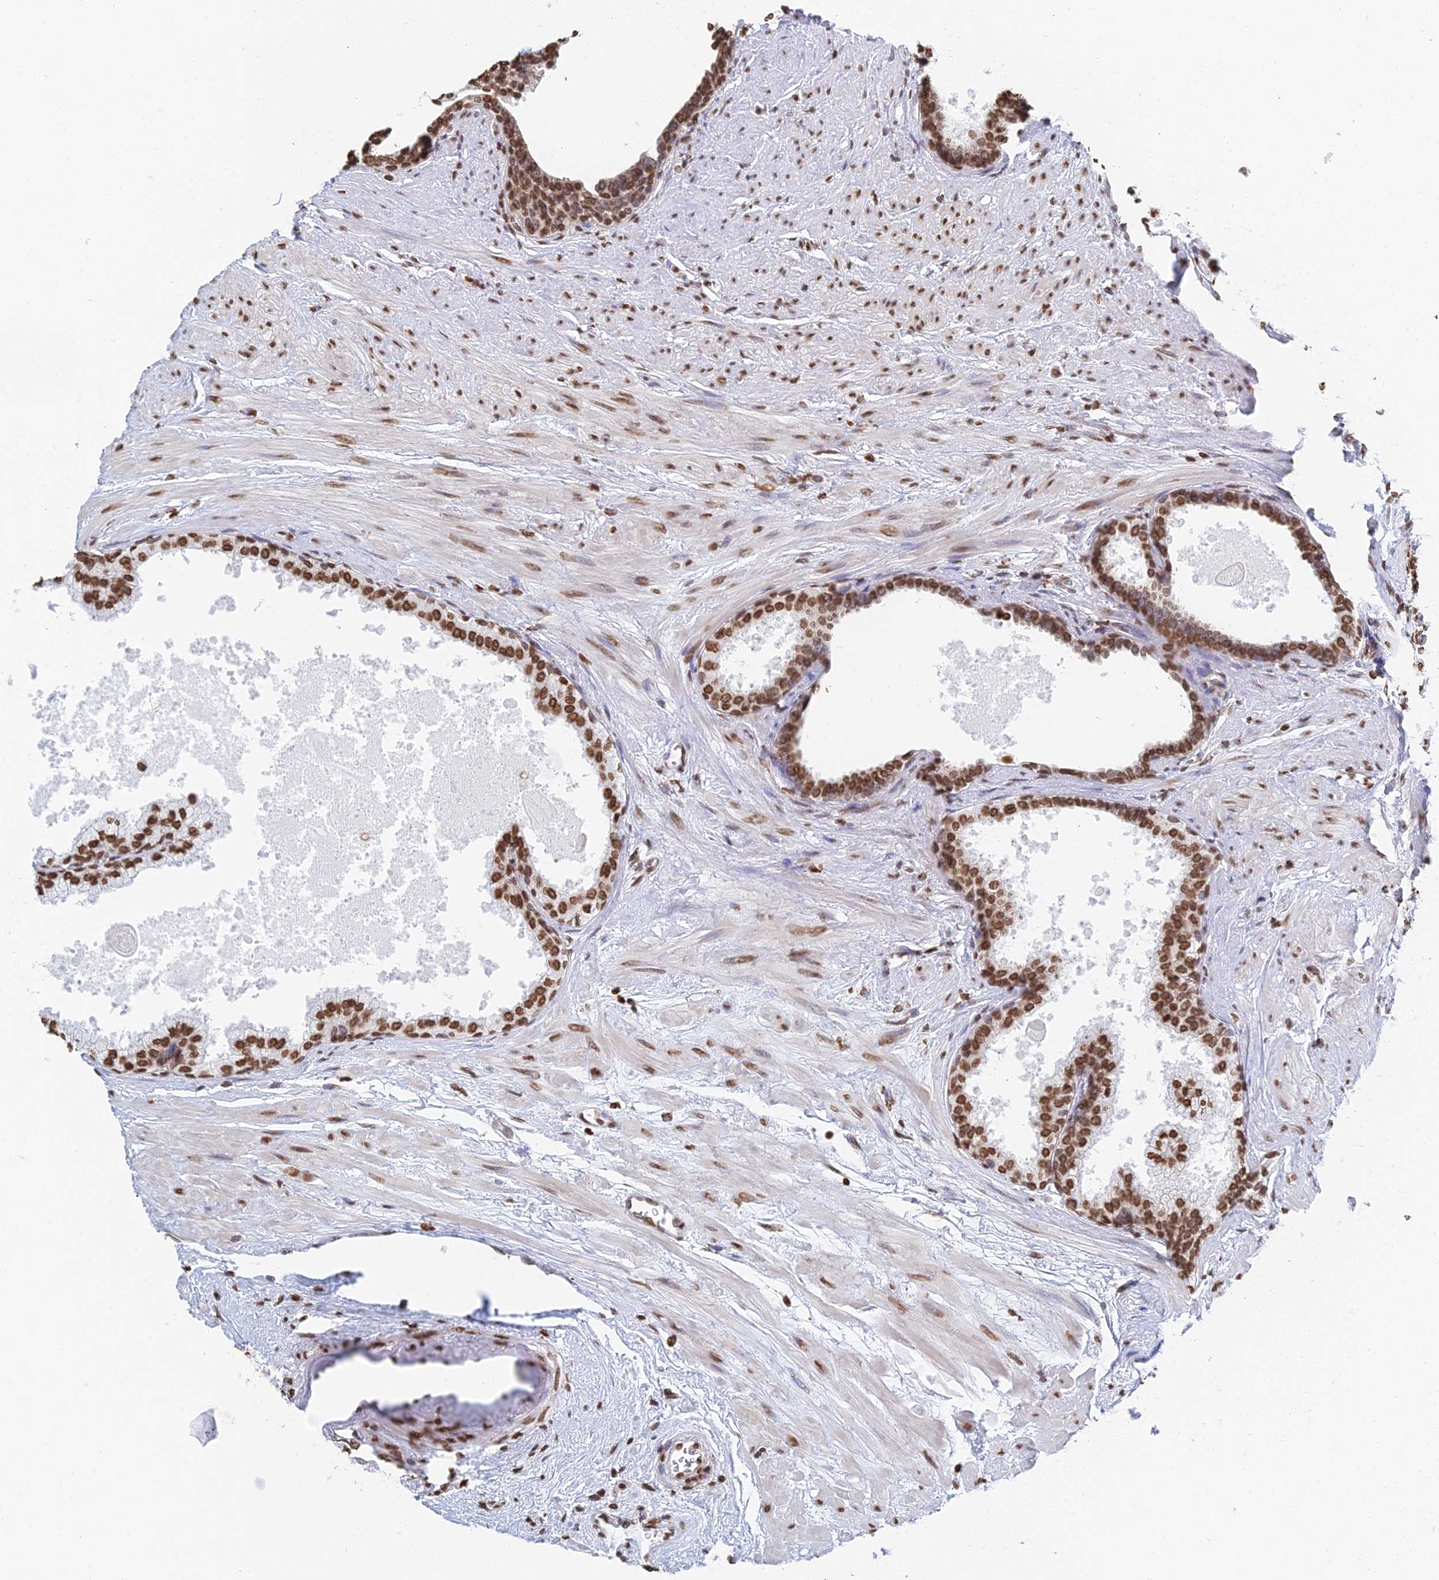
{"staining": {"intensity": "moderate", "quantity": ">75%", "location": "nuclear"}, "tissue": "prostate", "cell_type": "Glandular cells", "image_type": "normal", "snomed": [{"axis": "morphology", "description": "Normal tissue, NOS"}, {"axis": "topography", "description": "Prostate"}], "caption": "Protein staining of normal prostate shows moderate nuclear expression in about >75% of glandular cells. (Brightfield microscopy of DAB IHC at high magnification).", "gene": "GBP3", "patient": {"sex": "male", "age": 57}}